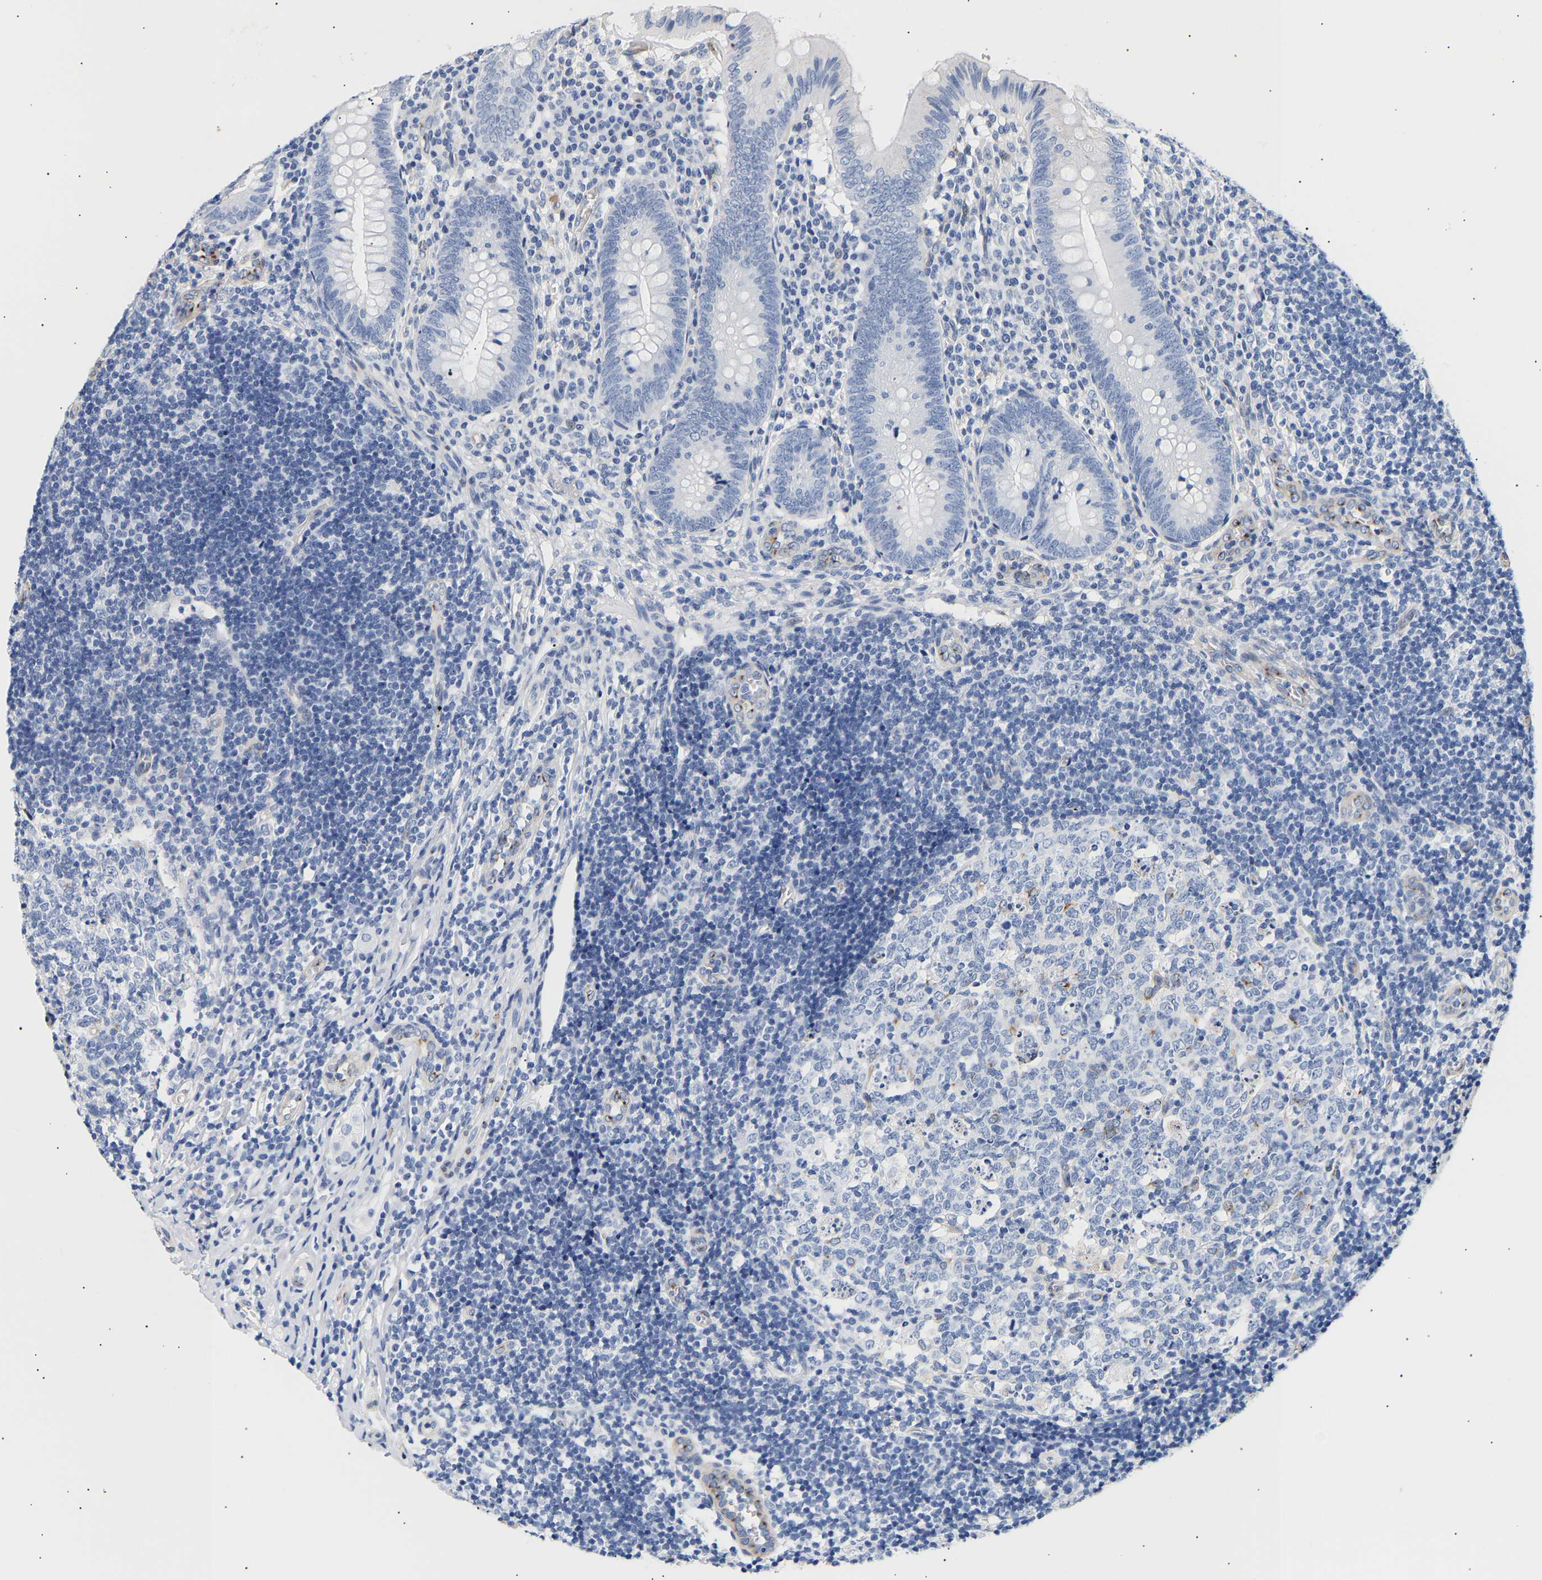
{"staining": {"intensity": "negative", "quantity": "none", "location": "none"}, "tissue": "appendix", "cell_type": "Glandular cells", "image_type": "normal", "snomed": [{"axis": "morphology", "description": "Normal tissue, NOS"}, {"axis": "topography", "description": "Appendix"}], "caption": "DAB (3,3'-diaminobenzidine) immunohistochemical staining of benign appendix shows no significant staining in glandular cells.", "gene": "IGFBP7", "patient": {"sex": "male", "age": 8}}